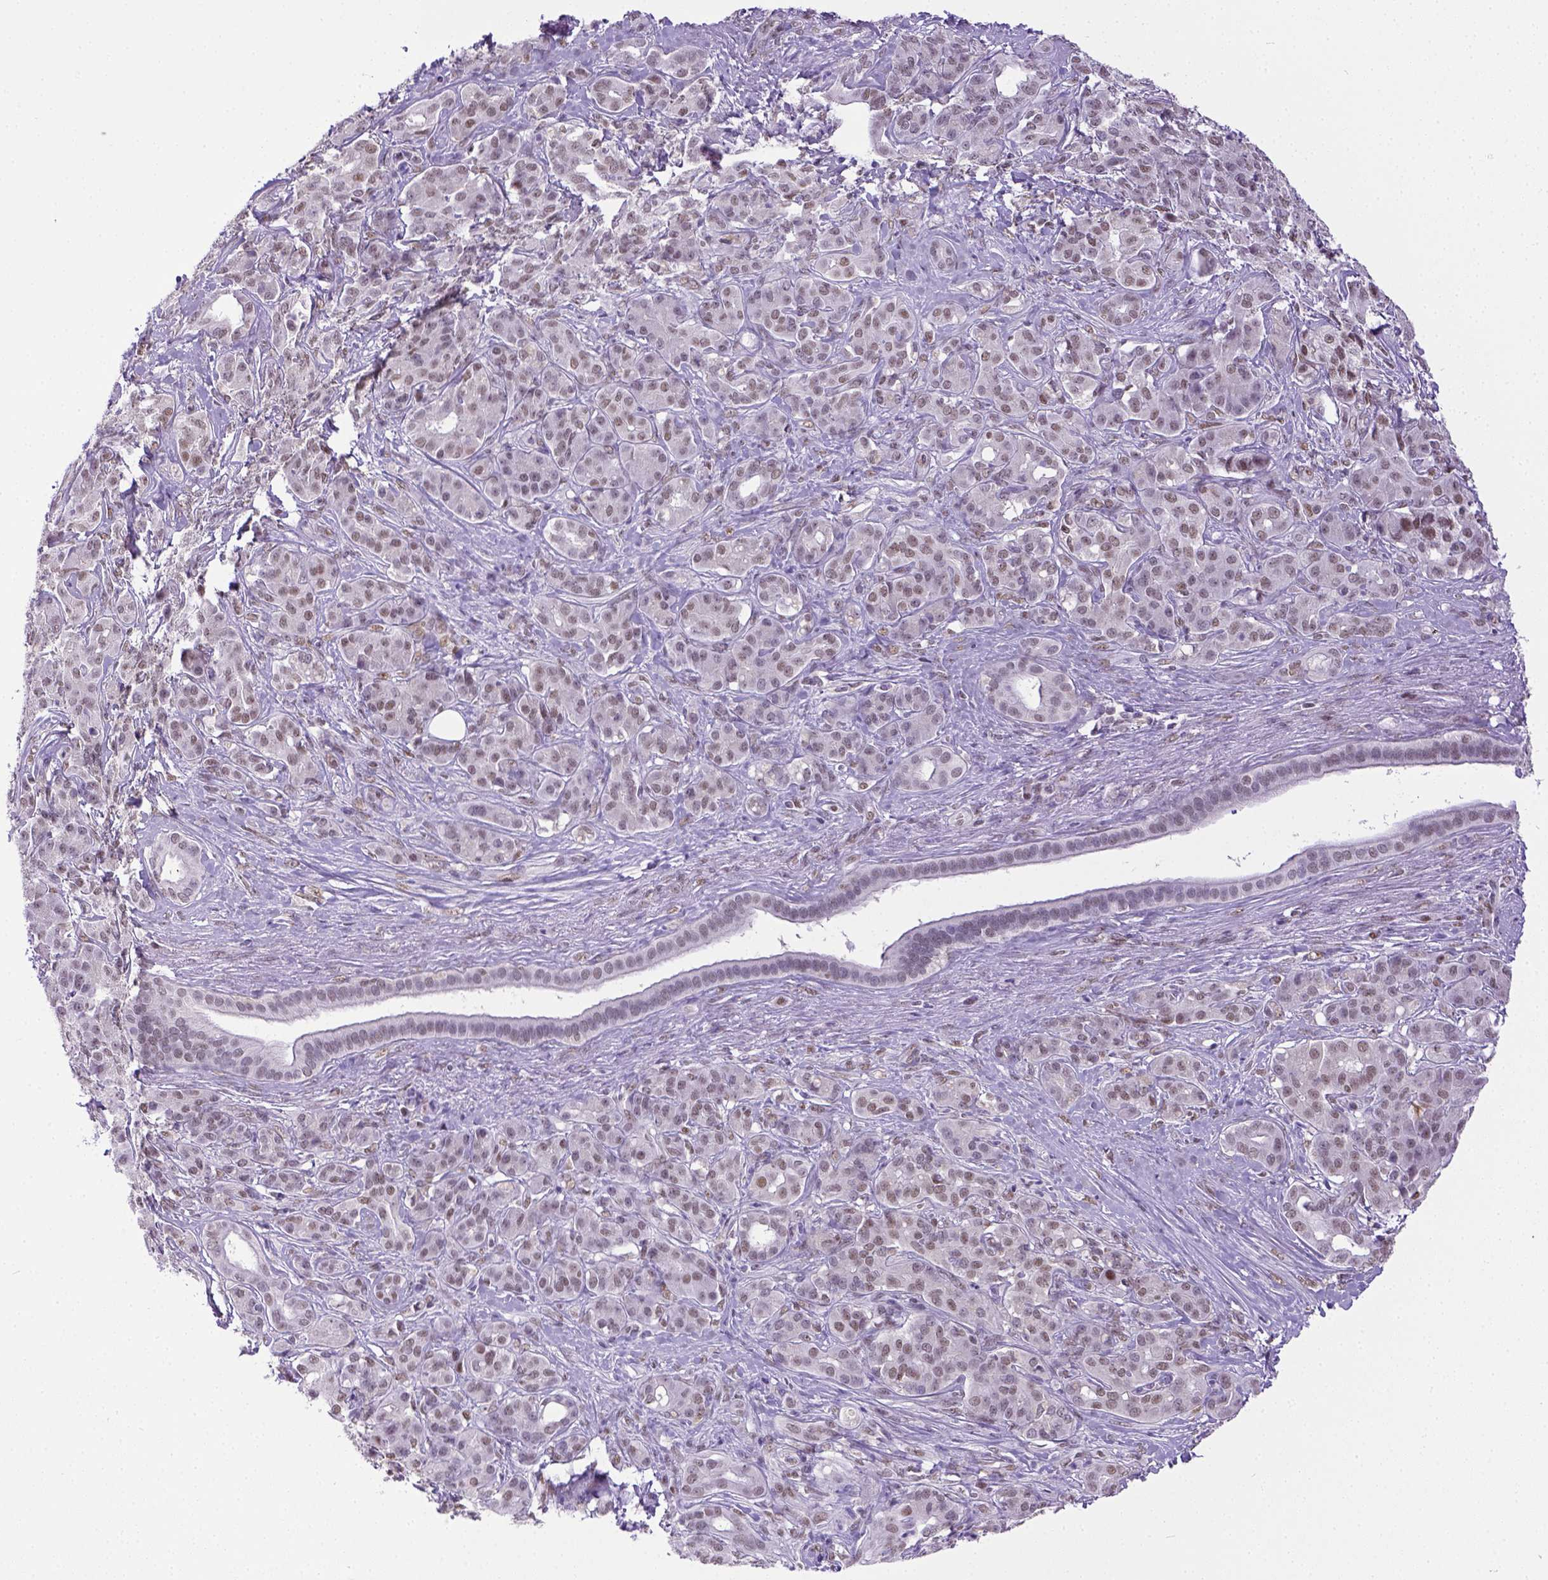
{"staining": {"intensity": "weak", "quantity": ">75%", "location": "nuclear"}, "tissue": "pancreatic cancer", "cell_type": "Tumor cells", "image_type": "cancer", "snomed": [{"axis": "morphology", "description": "Normal tissue, NOS"}, {"axis": "morphology", "description": "Inflammation, NOS"}, {"axis": "morphology", "description": "Adenocarcinoma, NOS"}, {"axis": "topography", "description": "Pancreas"}], "caption": "Weak nuclear expression is present in about >75% of tumor cells in pancreatic cancer (adenocarcinoma).", "gene": "ERCC1", "patient": {"sex": "male", "age": 57}}